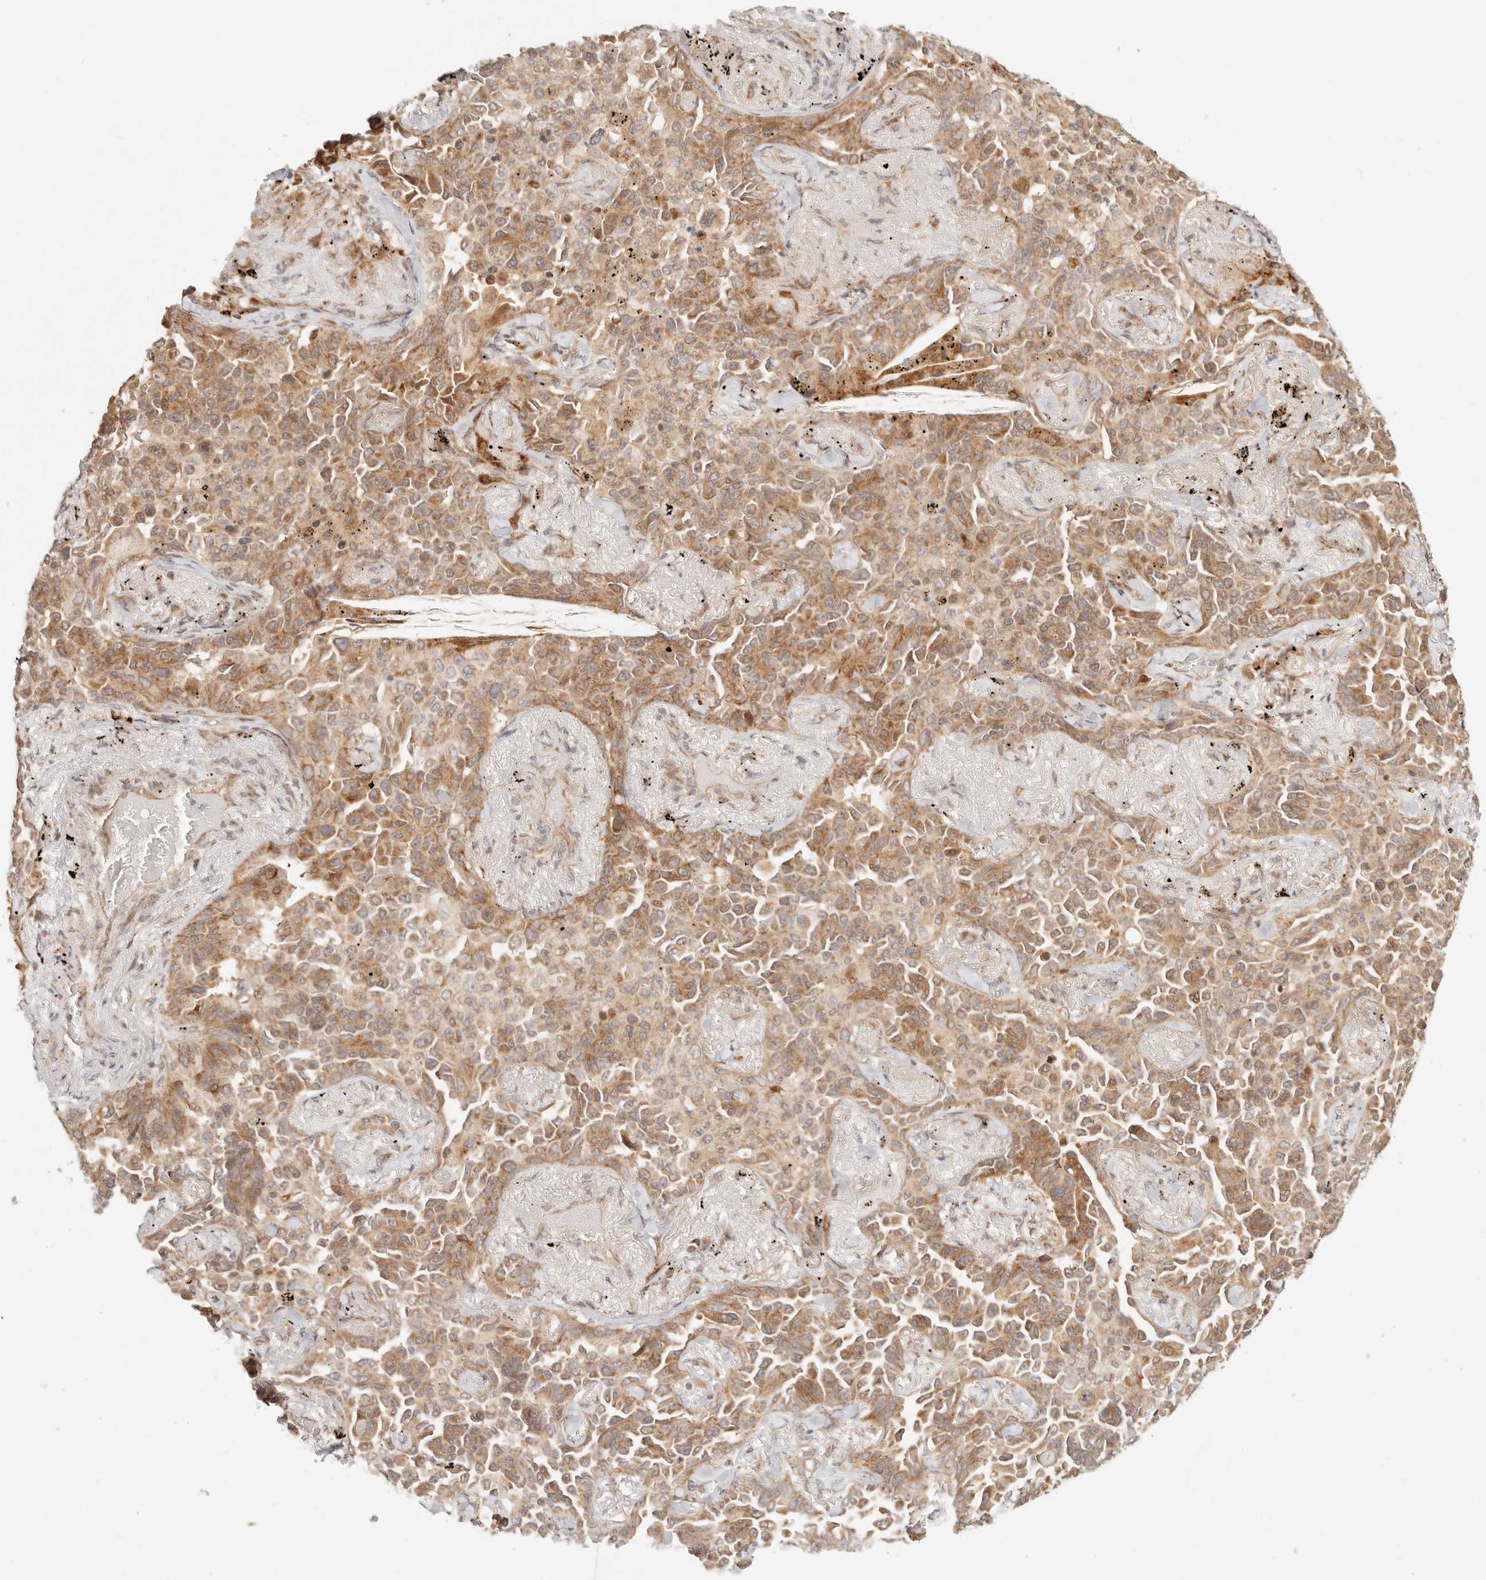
{"staining": {"intensity": "moderate", "quantity": ">75%", "location": "cytoplasmic/membranous"}, "tissue": "lung cancer", "cell_type": "Tumor cells", "image_type": "cancer", "snomed": [{"axis": "morphology", "description": "Adenocarcinoma, NOS"}, {"axis": "topography", "description": "Lung"}], "caption": "Immunohistochemical staining of human lung cancer exhibits medium levels of moderate cytoplasmic/membranous expression in approximately >75% of tumor cells. (Stains: DAB (3,3'-diaminobenzidine) in brown, nuclei in blue, Microscopy: brightfield microscopy at high magnification).", "gene": "TIMM17A", "patient": {"sex": "female", "age": 67}}